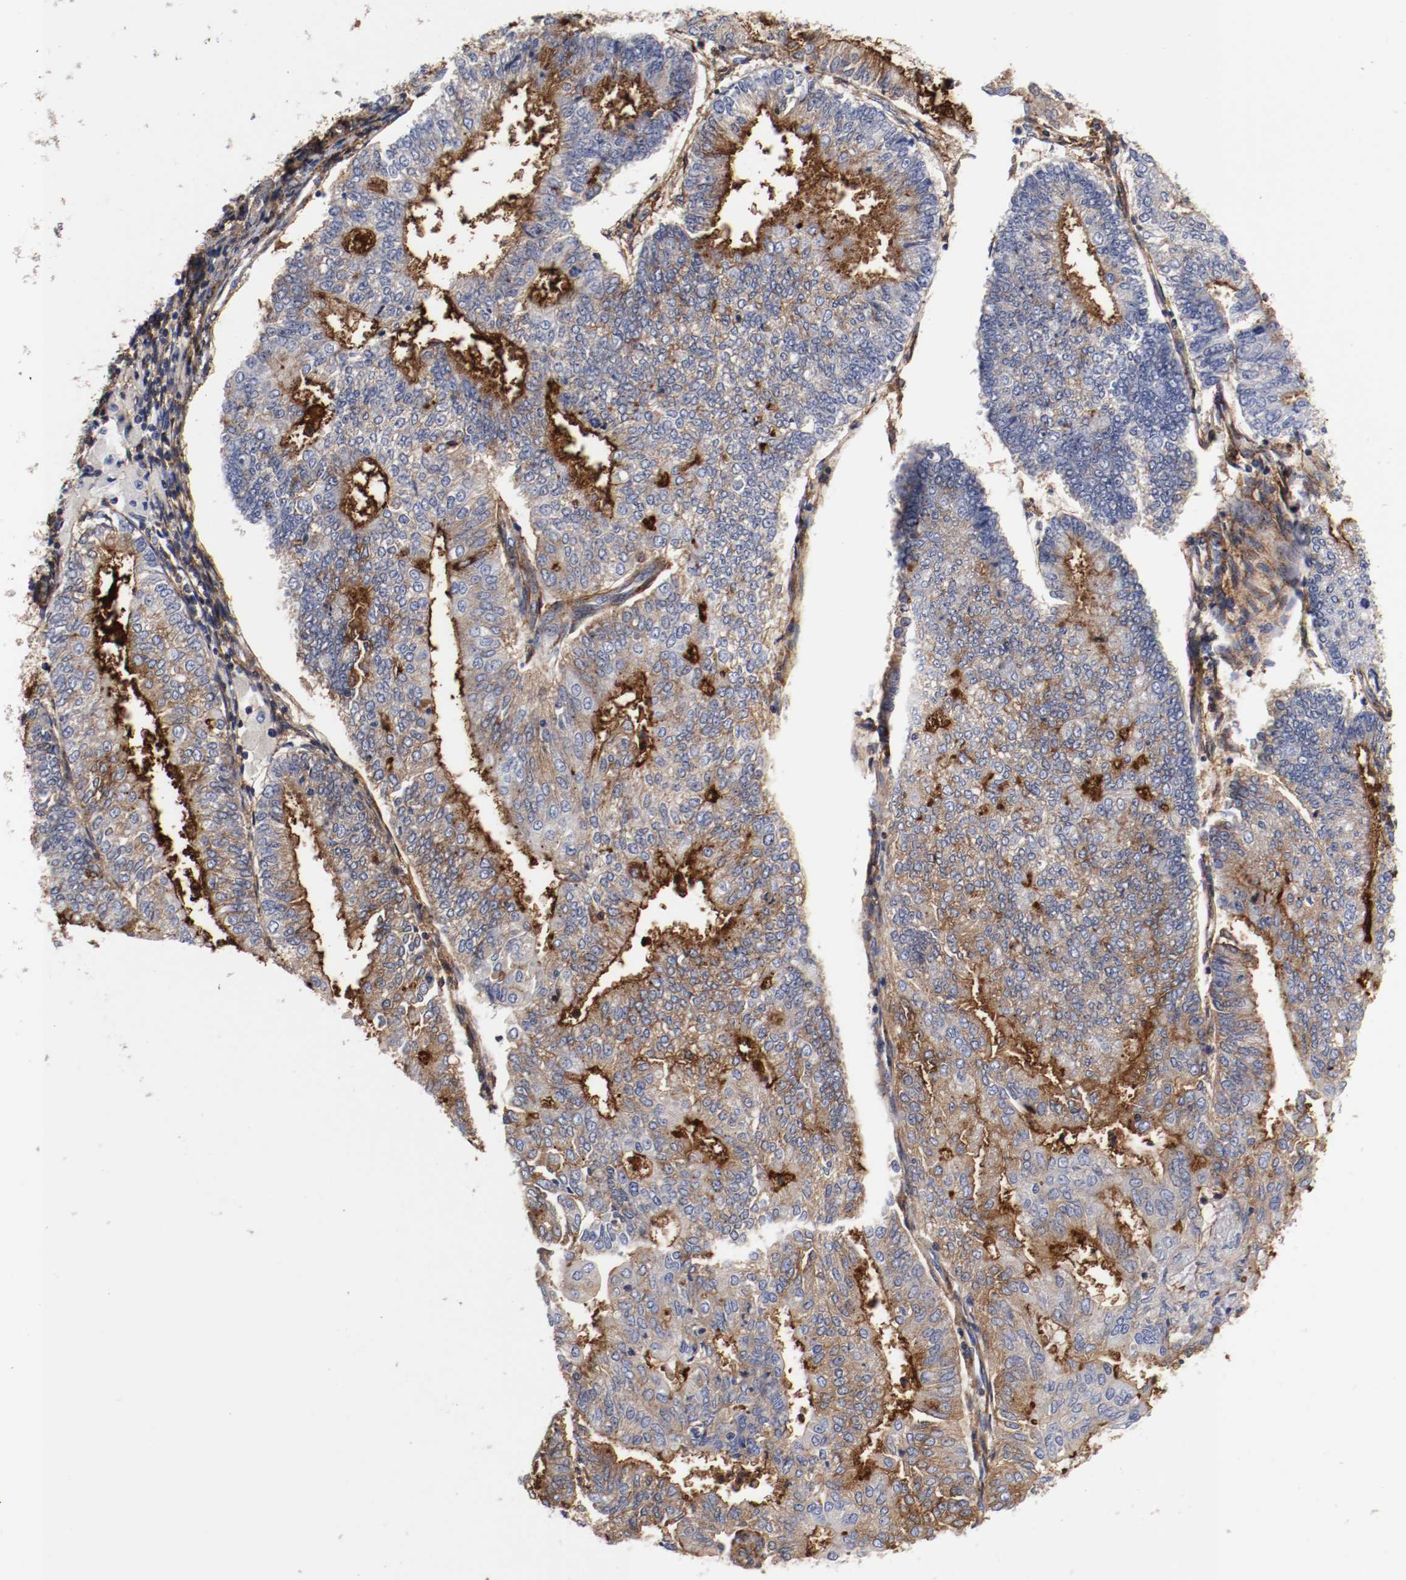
{"staining": {"intensity": "moderate", "quantity": "25%-75%", "location": "cytoplasmic/membranous"}, "tissue": "endometrial cancer", "cell_type": "Tumor cells", "image_type": "cancer", "snomed": [{"axis": "morphology", "description": "Adenocarcinoma, NOS"}, {"axis": "topography", "description": "Endometrium"}], "caption": "There is medium levels of moderate cytoplasmic/membranous expression in tumor cells of adenocarcinoma (endometrial), as demonstrated by immunohistochemical staining (brown color).", "gene": "IFITM1", "patient": {"sex": "female", "age": 59}}